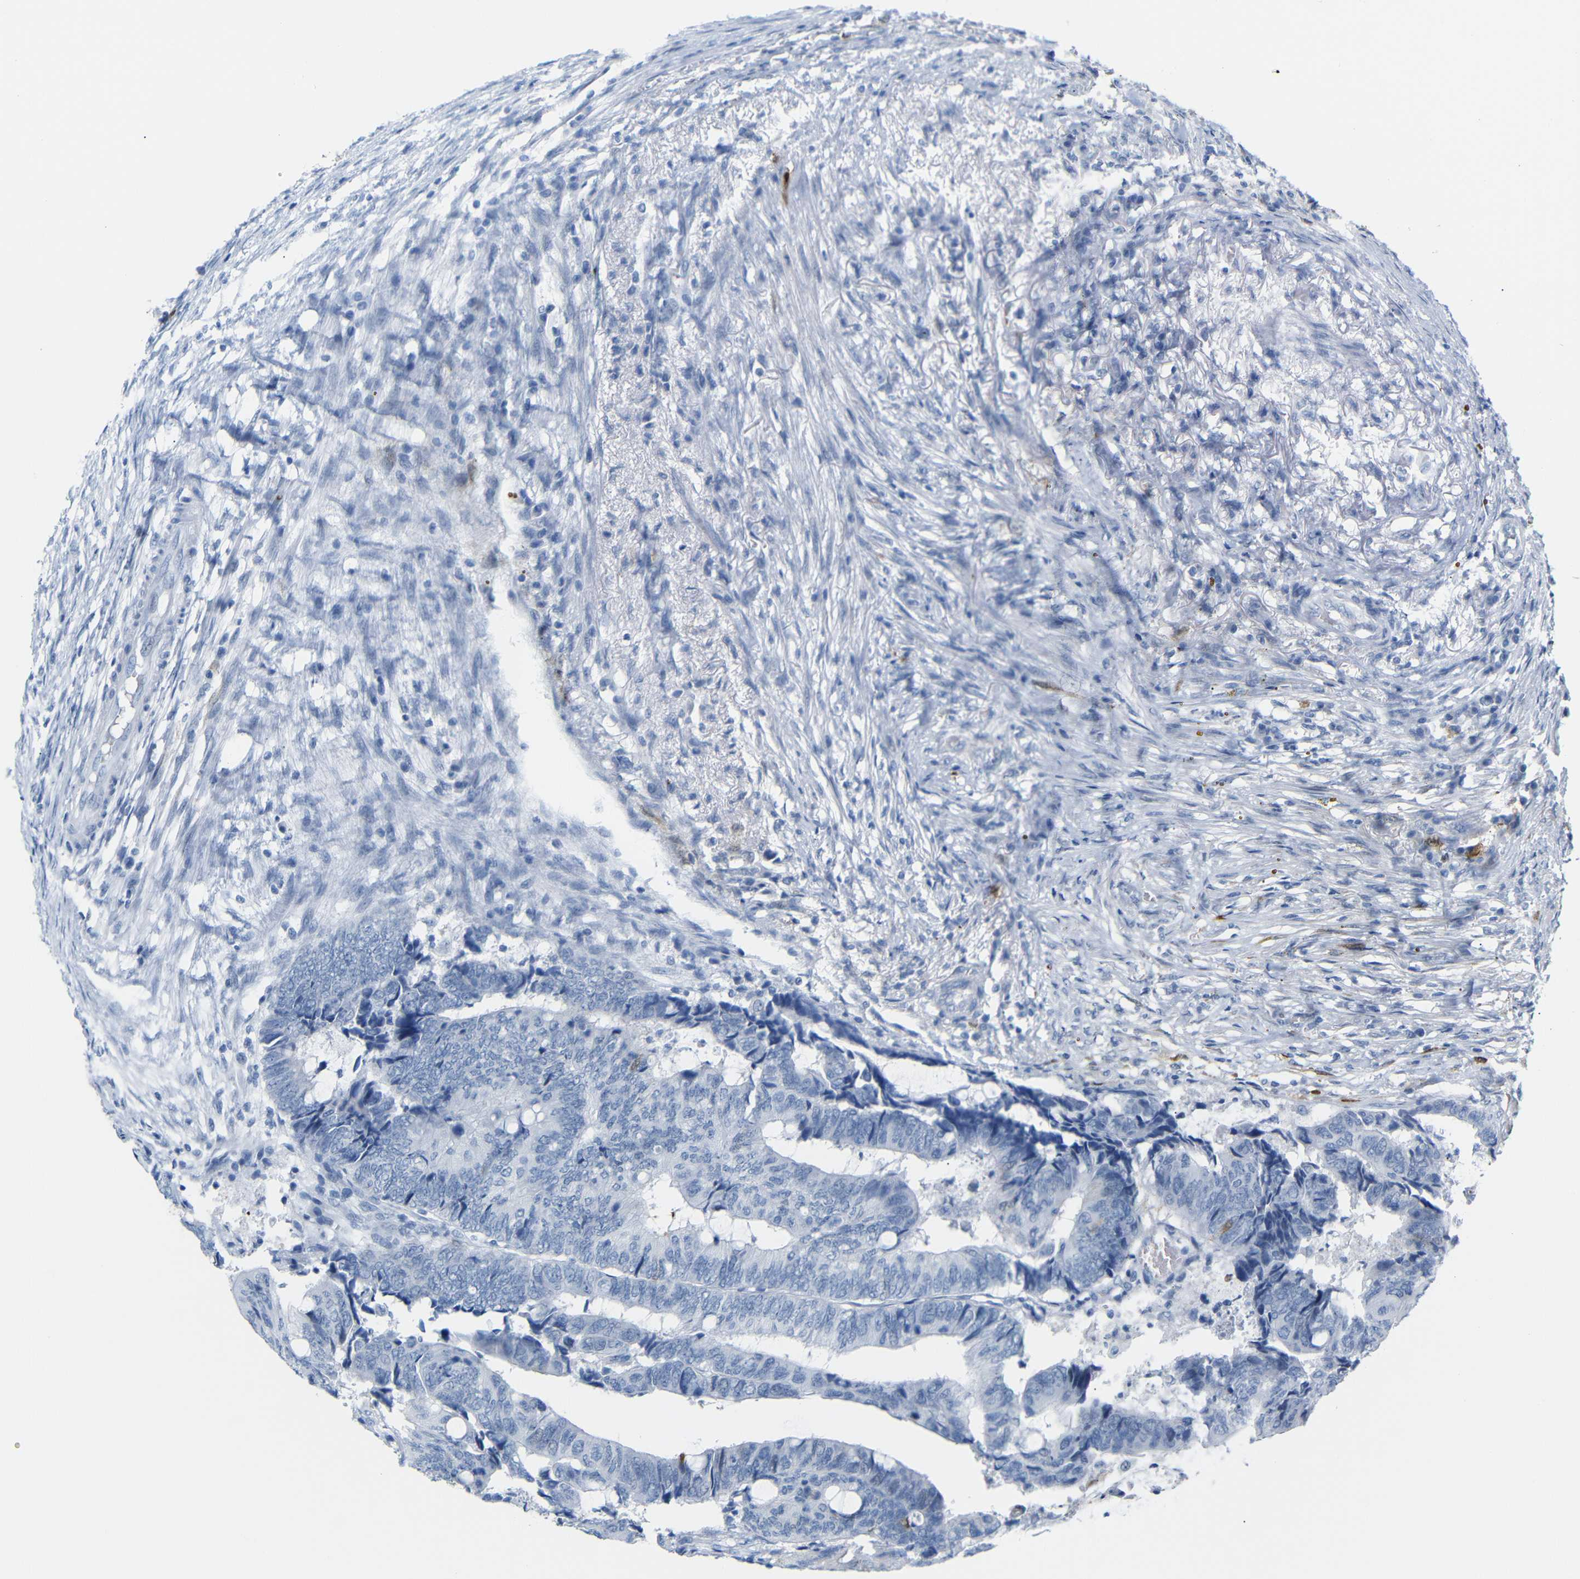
{"staining": {"intensity": "negative", "quantity": "none", "location": "none"}, "tissue": "colorectal cancer", "cell_type": "Tumor cells", "image_type": "cancer", "snomed": [{"axis": "morphology", "description": "Normal tissue, NOS"}, {"axis": "morphology", "description": "Adenocarcinoma, NOS"}, {"axis": "topography", "description": "Rectum"}, {"axis": "topography", "description": "Peripheral nerve tissue"}], "caption": "A high-resolution histopathology image shows immunohistochemistry staining of colorectal cancer, which reveals no significant staining in tumor cells. (Stains: DAB immunohistochemistry with hematoxylin counter stain, Microscopy: brightfield microscopy at high magnification).", "gene": "MT1A", "patient": {"sex": "male", "age": 92}}